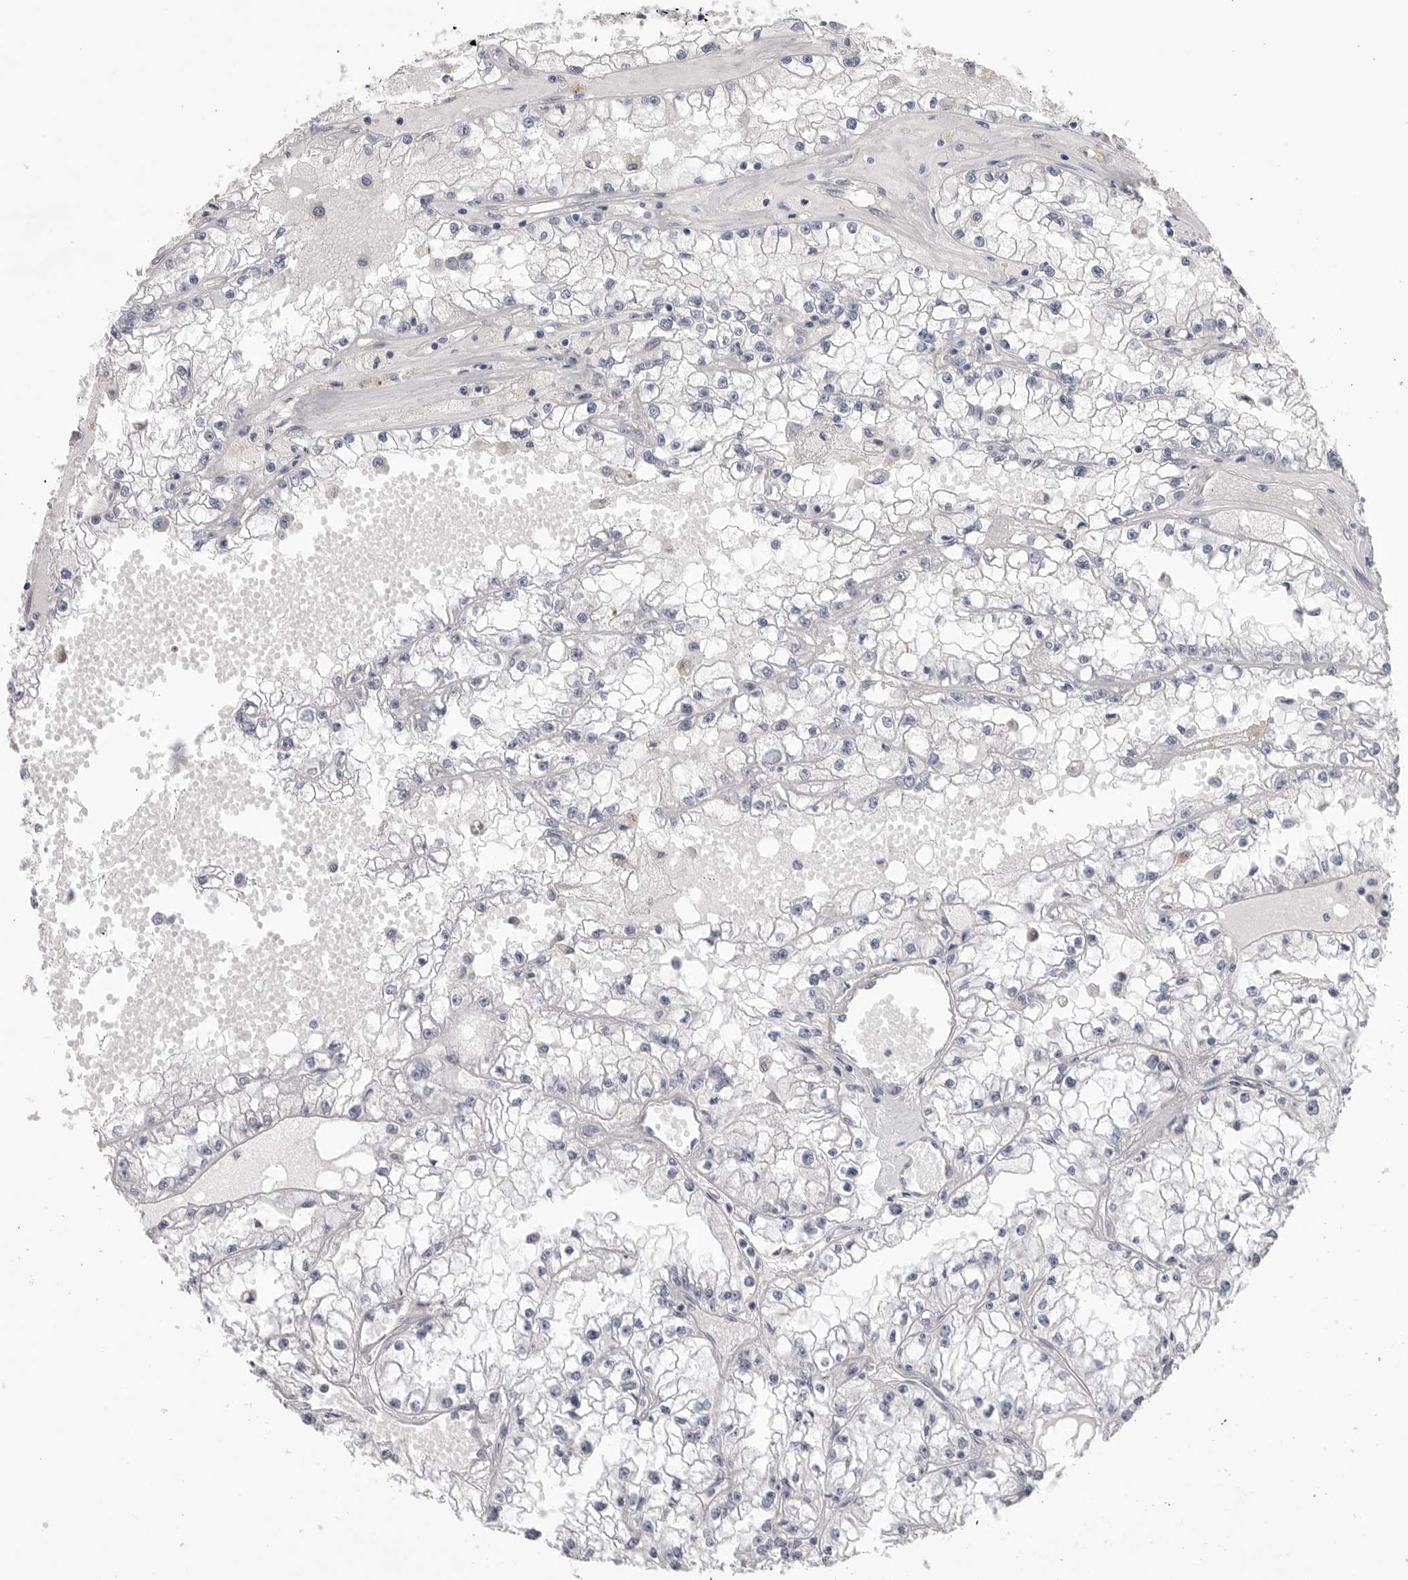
{"staining": {"intensity": "negative", "quantity": "none", "location": "none"}, "tissue": "renal cancer", "cell_type": "Tumor cells", "image_type": "cancer", "snomed": [{"axis": "morphology", "description": "Adenocarcinoma, NOS"}, {"axis": "topography", "description": "Kidney"}], "caption": "Immunohistochemistry photomicrograph of renal adenocarcinoma stained for a protein (brown), which reveals no staining in tumor cells. (Brightfield microscopy of DAB (3,3'-diaminobenzidine) IHC at high magnification).", "gene": "DLGAP3", "patient": {"sex": "male", "age": 56}}